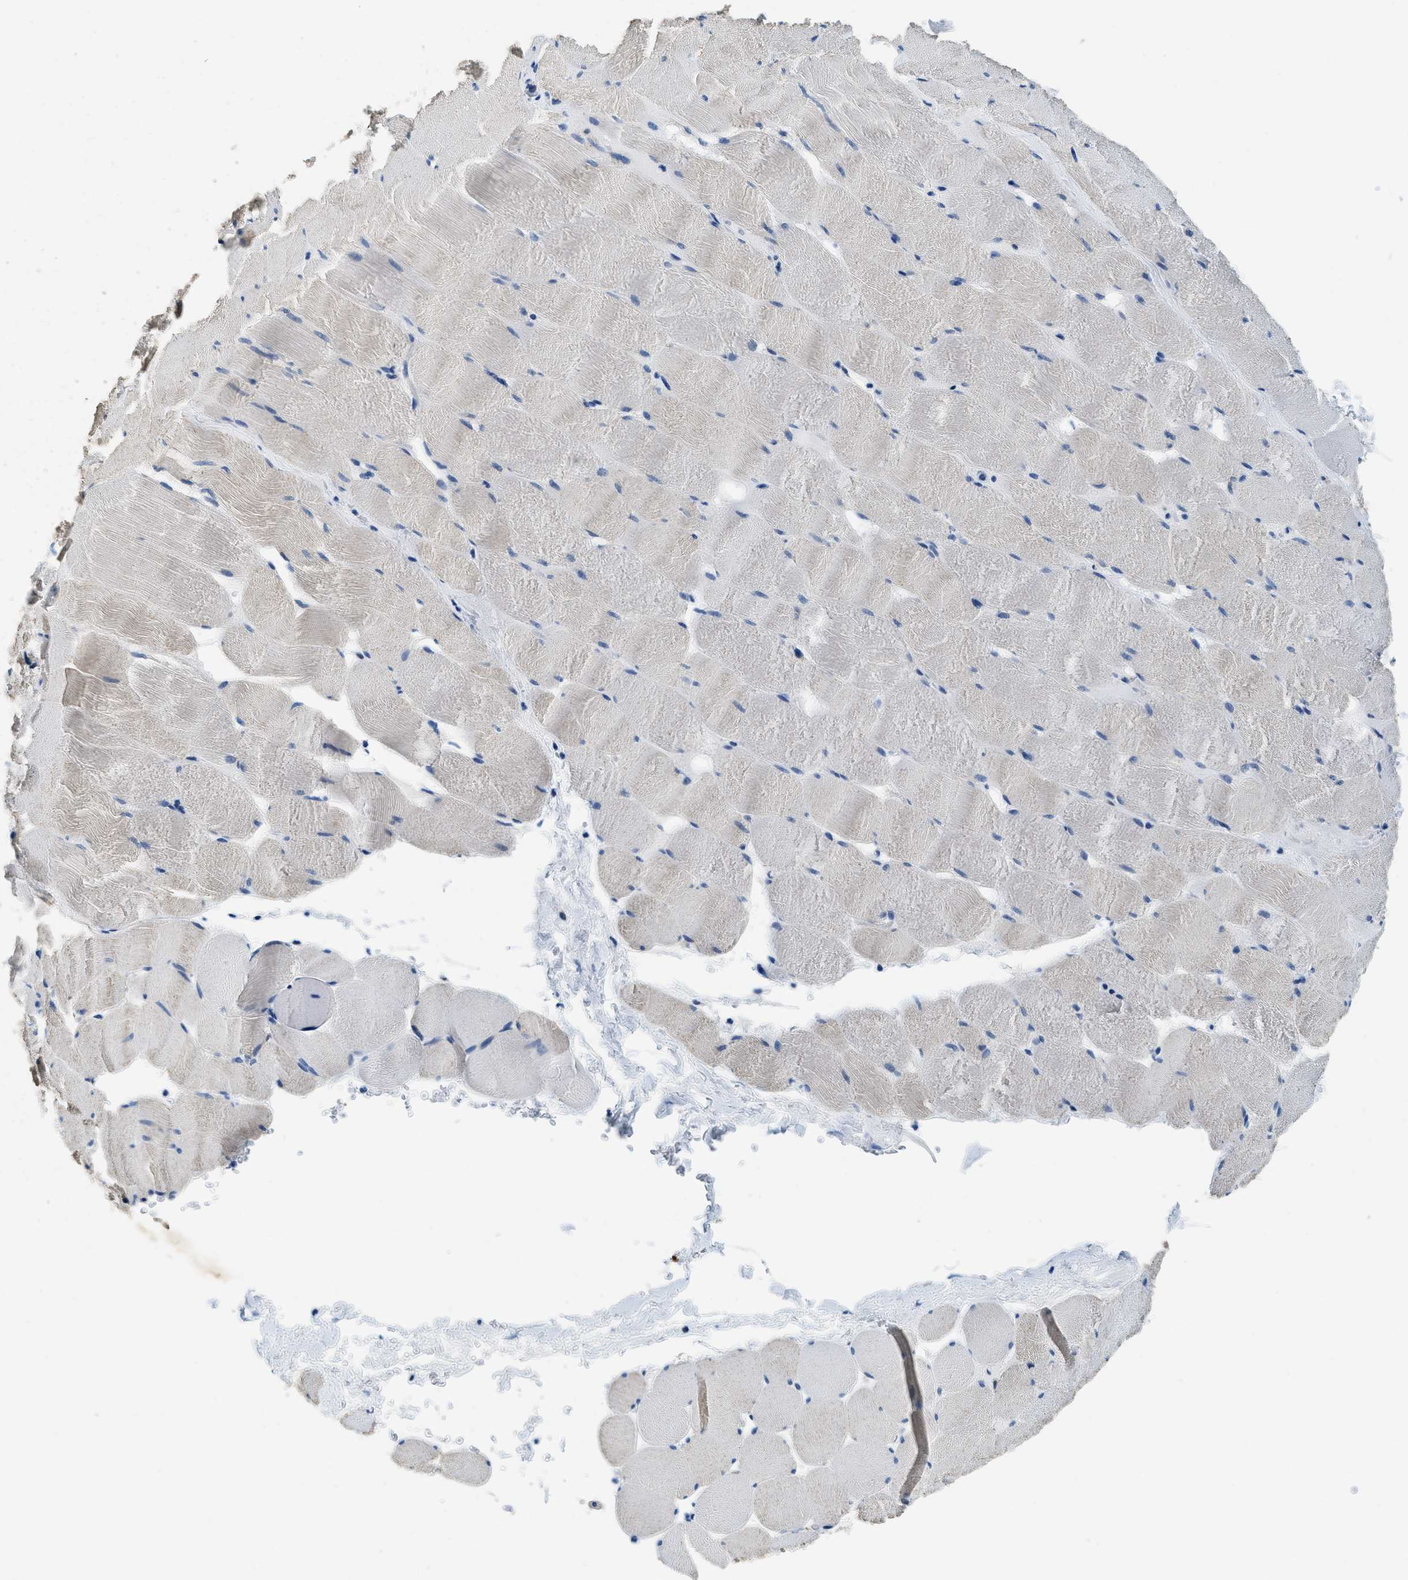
{"staining": {"intensity": "negative", "quantity": "none", "location": "none"}, "tissue": "skeletal muscle", "cell_type": "Myocytes", "image_type": "normal", "snomed": [{"axis": "morphology", "description": "Normal tissue, NOS"}, {"axis": "topography", "description": "Skeletal muscle"}], "caption": "A high-resolution photomicrograph shows IHC staining of benign skeletal muscle, which shows no significant expression in myocytes. (DAB (3,3'-diaminobenzidine) immunohistochemistry with hematoxylin counter stain).", "gene": "UBAC2", "patient": {"sex": "male", "age": 62}}